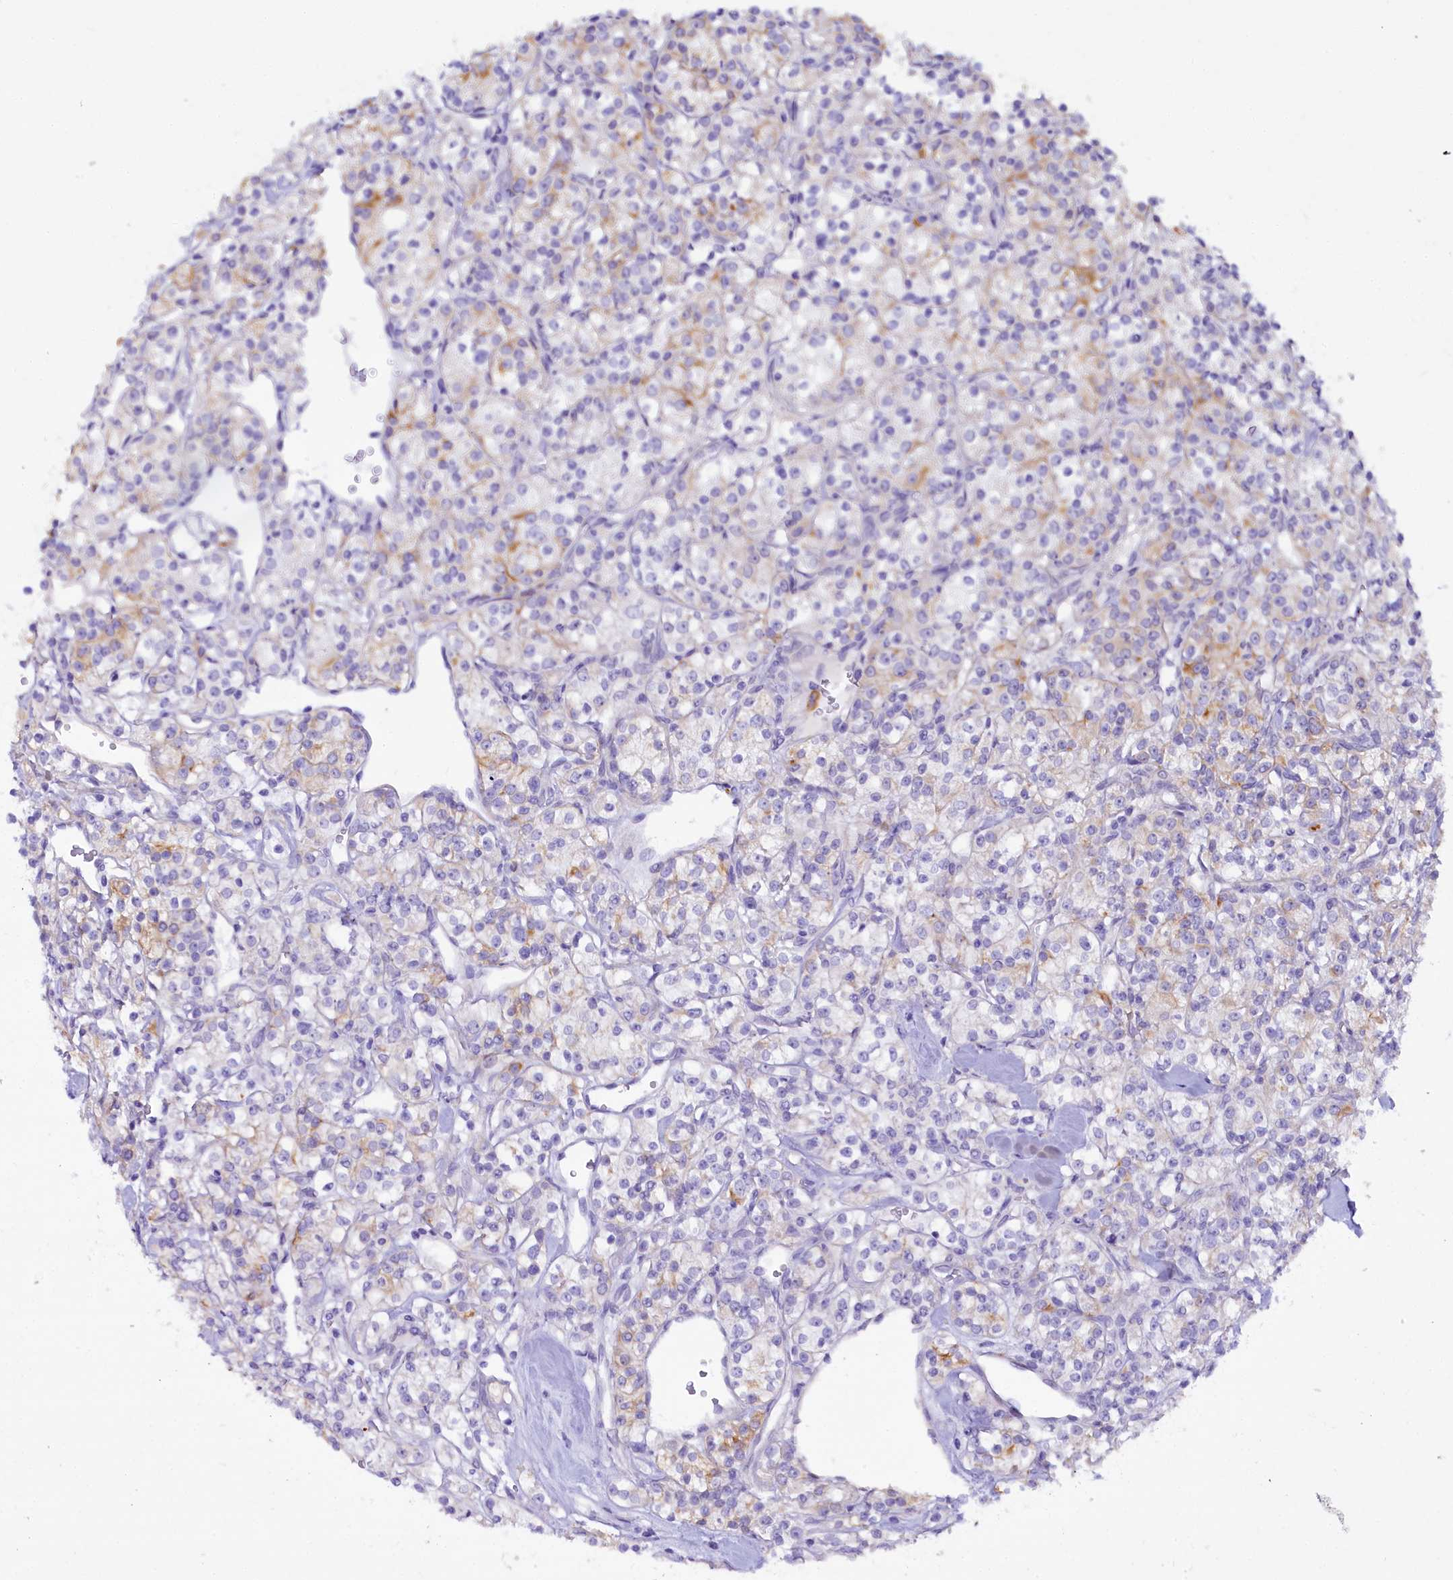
{"staining": {"intensity": "weak", "quantity": "<25%", "location": "cytoplasmic/membranous"}, "tissue": "renal cancer", "cell_type": "Tumor cells", "image_type": "cancer", "snomed": [{"axis": "morphology", "description": "Adenocarcinoma, NOS"}, {"axis": "topography", "description": "Kidney"}], "caption": "An image of adenocarcinoma (renal) stained for a protein exhibits no brown staining in tumor cells.", "gene": "FAAP20", "patient": {"sex": "male", "age": 77}}